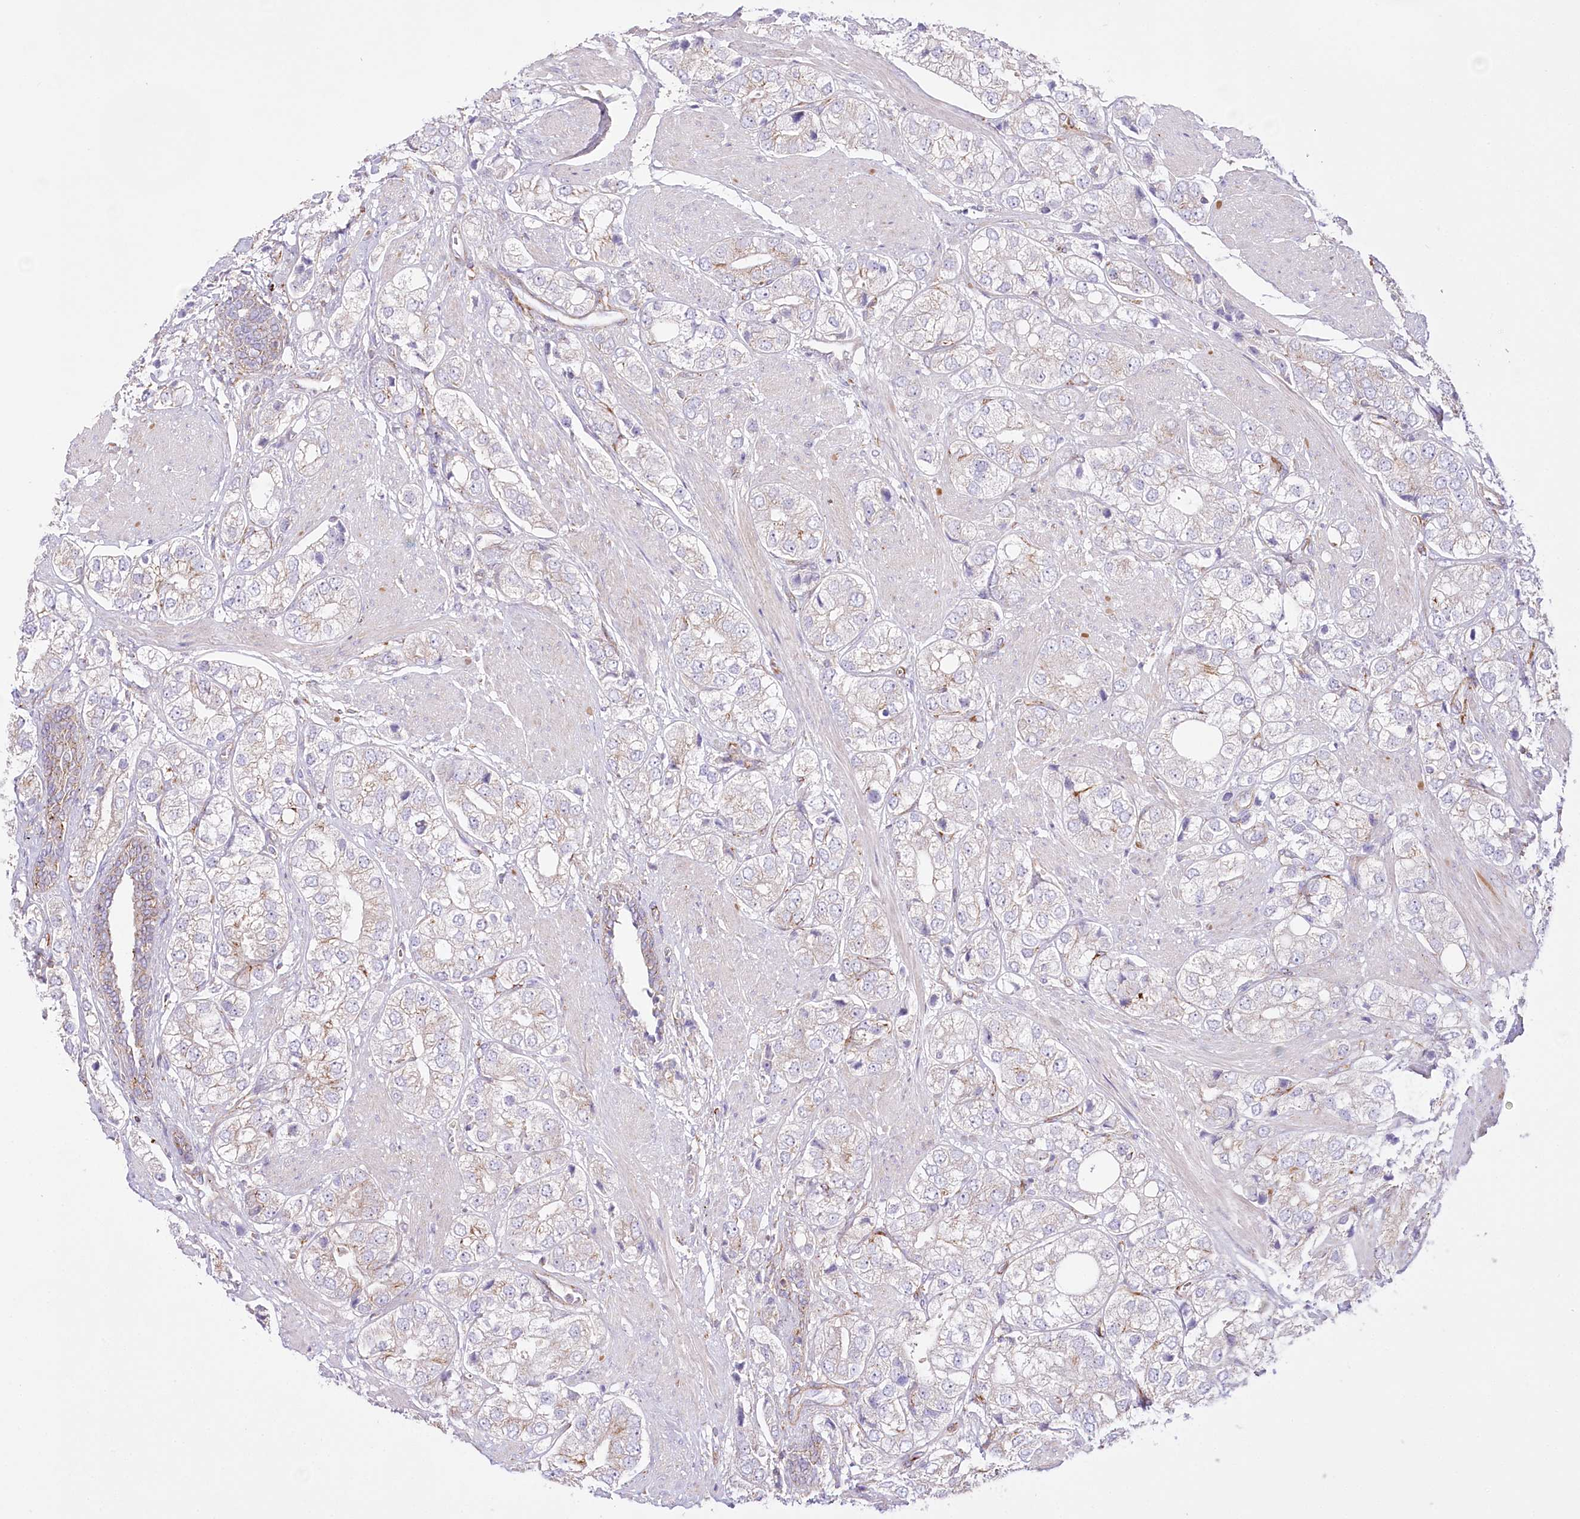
{"staining": {"intensity": "negative", "quantity": "none", "location": "none"}, "tissue": "prostate cancer", "cell_type": "Tumor cells", "image_type": "cancer", "snomed": [{"axis": "morphology", "description": "Adenocarcinoma, High grade"}, {"axis": "topography", "description": "Prostate"}], "caption": "DAB (3,3'-diaminobenzidine) immunohistochemical staining of high-grade adenocarcinoma (prostate) shows no significant expression in tumor cells.", "gene": "FAM216A", "patient": {"sex": "male", "age": 50}}